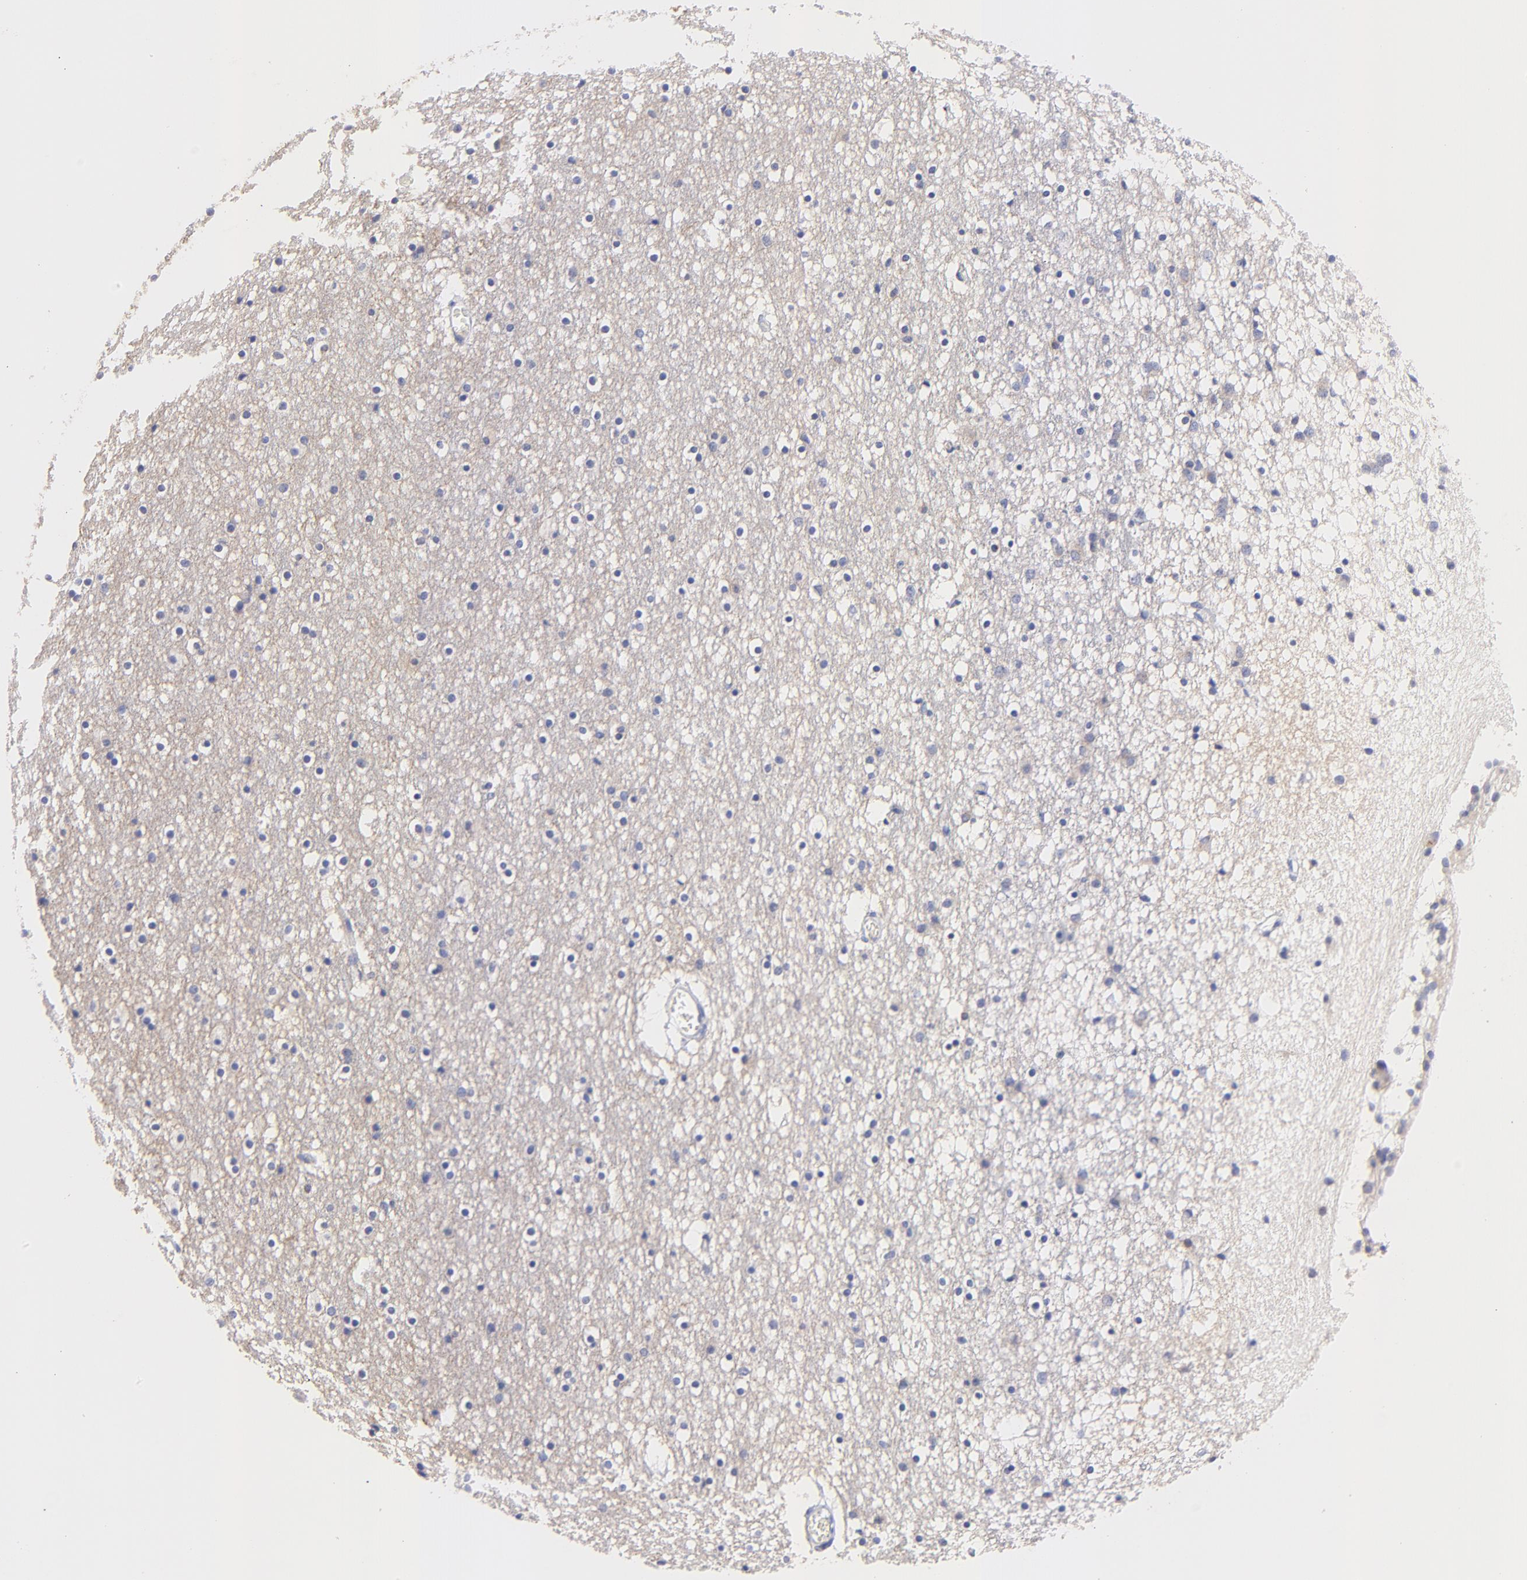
{"staining": {"intensity": "negative", "quantity": "none", "location": "none"}, "tissue": "caudate", "cell_type": "Glial cells", "image_type": "normal", "snomed": [{"axis": "morphology", "description": "Normal tissue, NOS"}, {"axis": "topography", "description": "Lateral ventricle wall"}], "caption": "Histopathology image shows no protein positivity in glial cells of normal caudate. Nuclei are stained in blue.", "gene": "HORMAD2", "patient": {"sex": "male", "age": 45}}